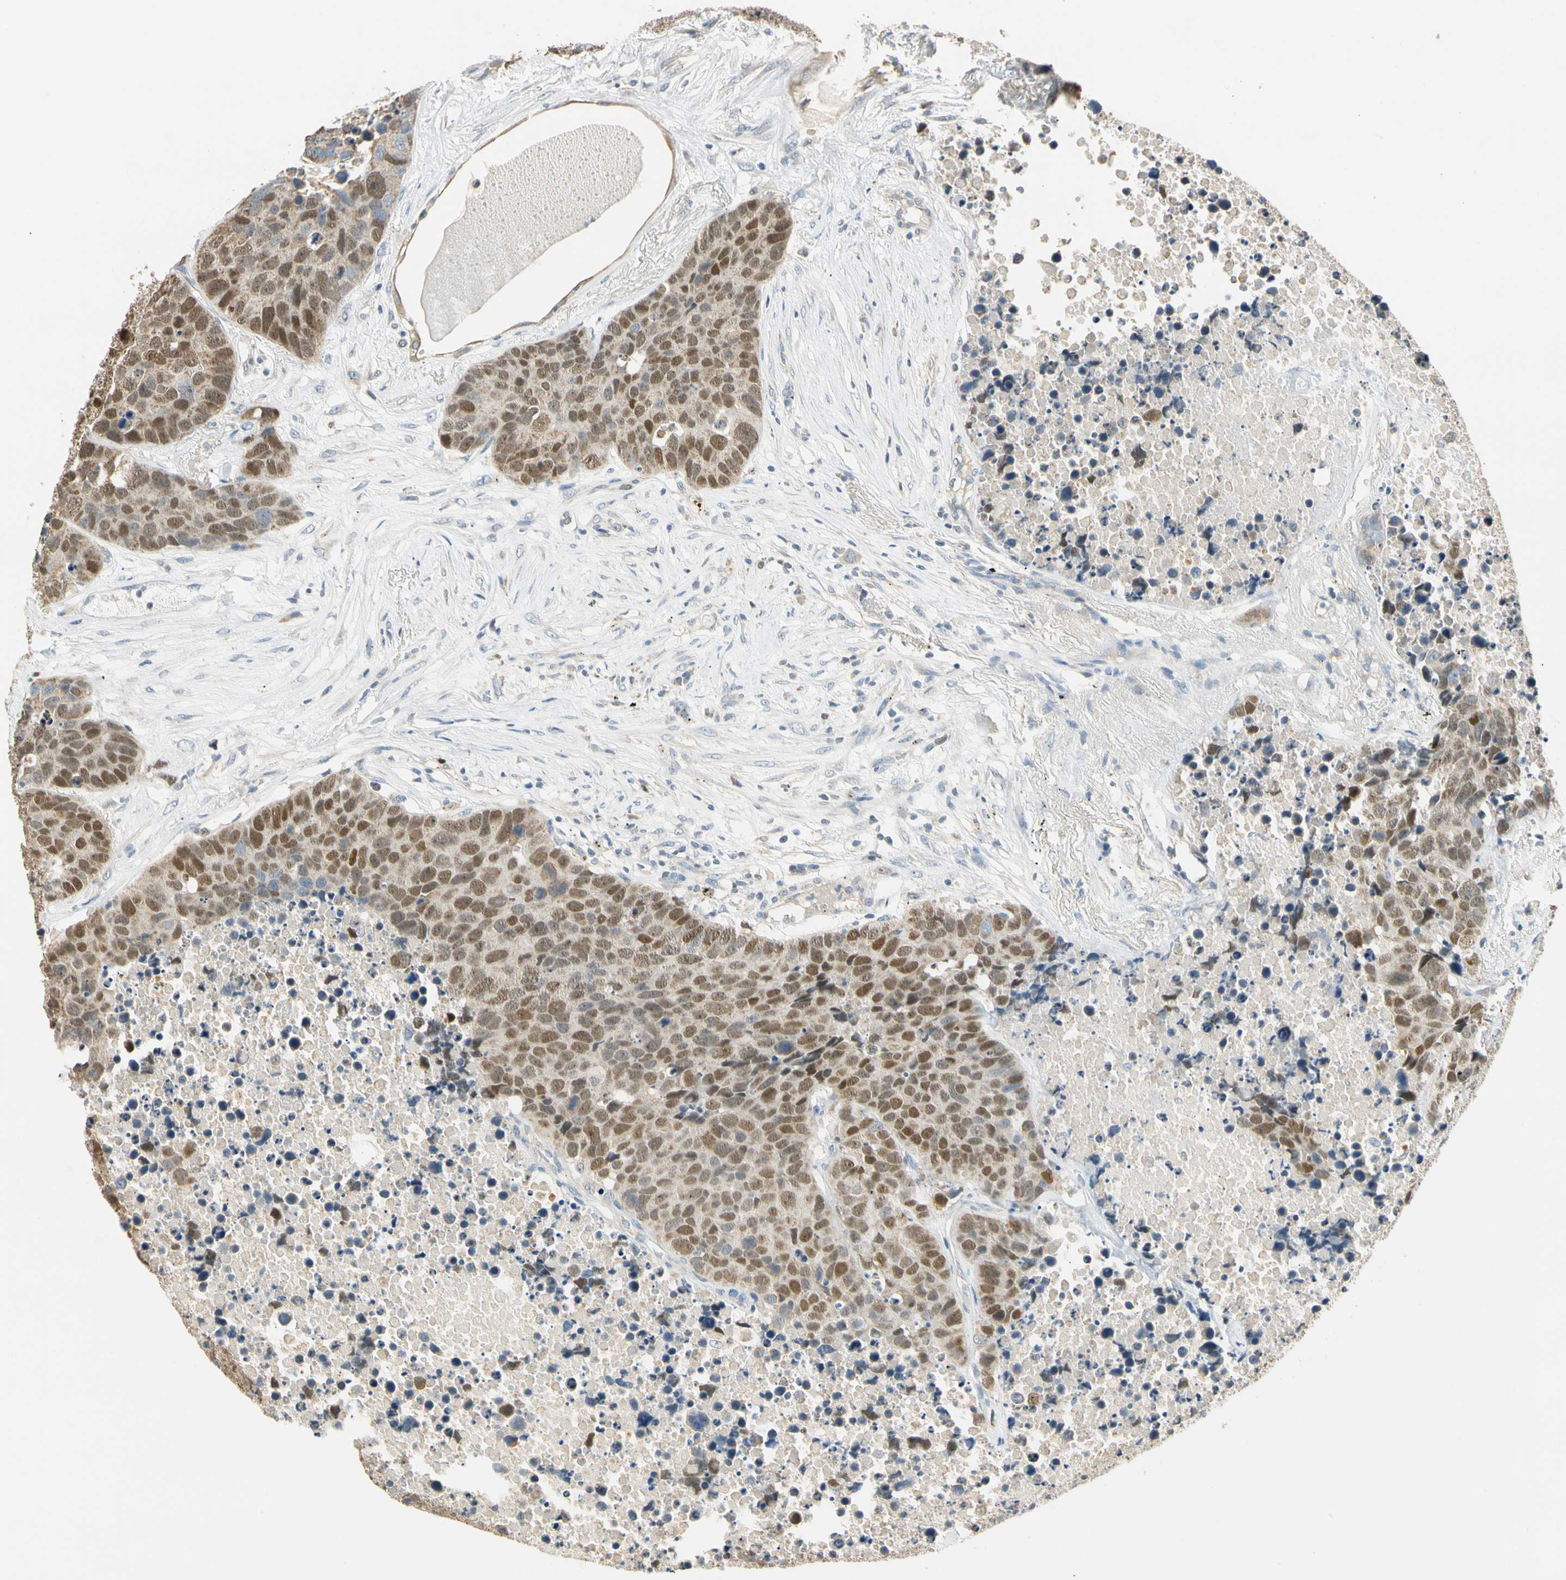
{"staining": {"intensity": "moderate", "quantity": "25%-75%", "location": "nuclear"}, "tissue": "carcinoid", "cell_type": "Tumor cells", "image_type": "cancer", "snomed": [{"axis": "morphology", "description": "Carcinoid, malignant, NOS"}, {"axis": "topography", "description": "Lung"}], "caption": "Tumor cells show moderate nuclear staining in about 25%-75% of cells in malignant carcinoid. (brown staining indicates protein expression, while blue staining denotes nuclei).", "gene": "RAD18", "patient": {"sex": "male", "age": 60}}